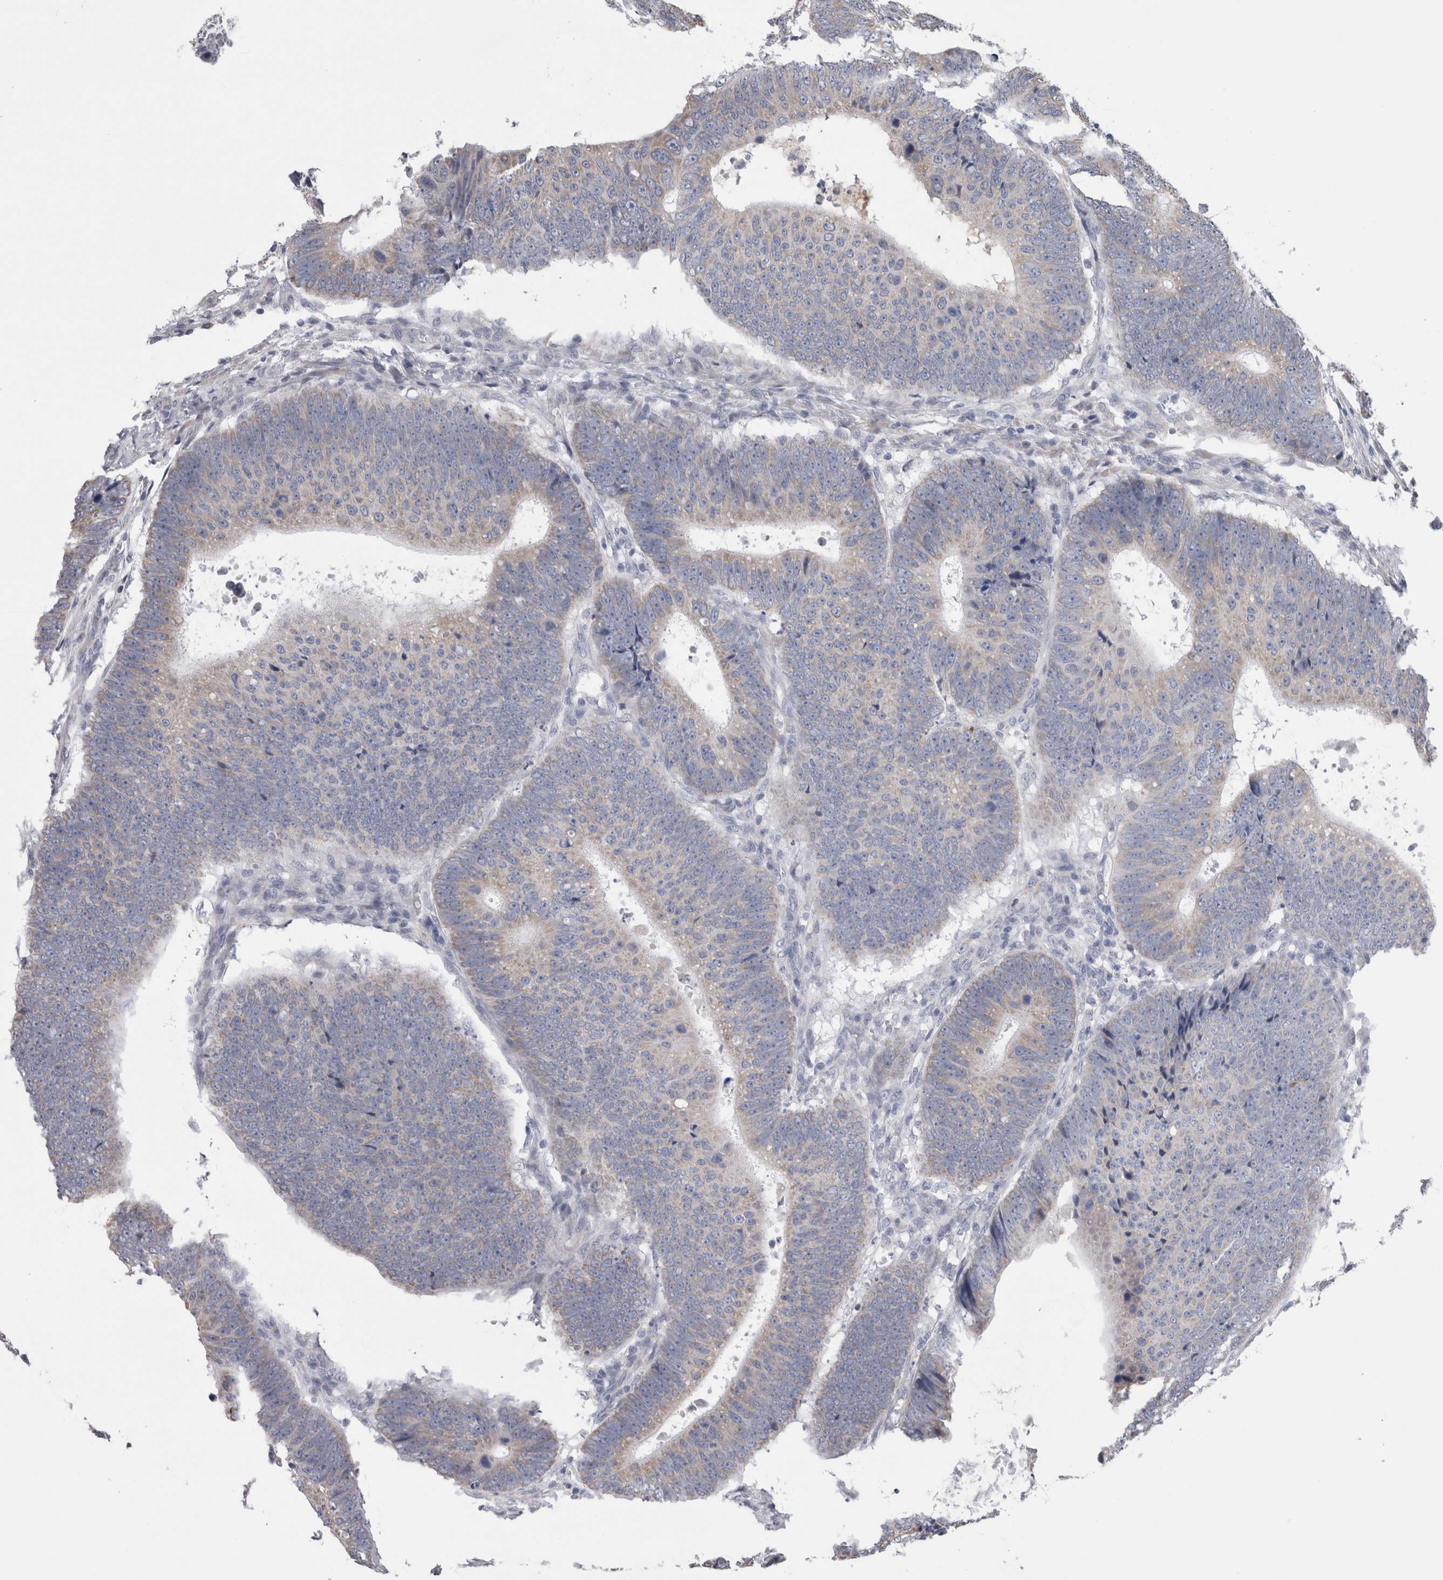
{"staining": {"intensity": "negative", "quantity": "none", "location": "none"}, "tissue": "colorectal cancer", "cell_type": "Tumor cells", "image_type": "cancer", "snomed": [{"axis": "morphology", "description": "Adenocarcinoma, NOS"}, {"axis": "topography", "description": "Colon"}], "caption": "Image shows no significant protein staining in tumor cells of colorectal cancer.", "gene": "GDAP1", "patient": {"sex": "male", "age": 56}}